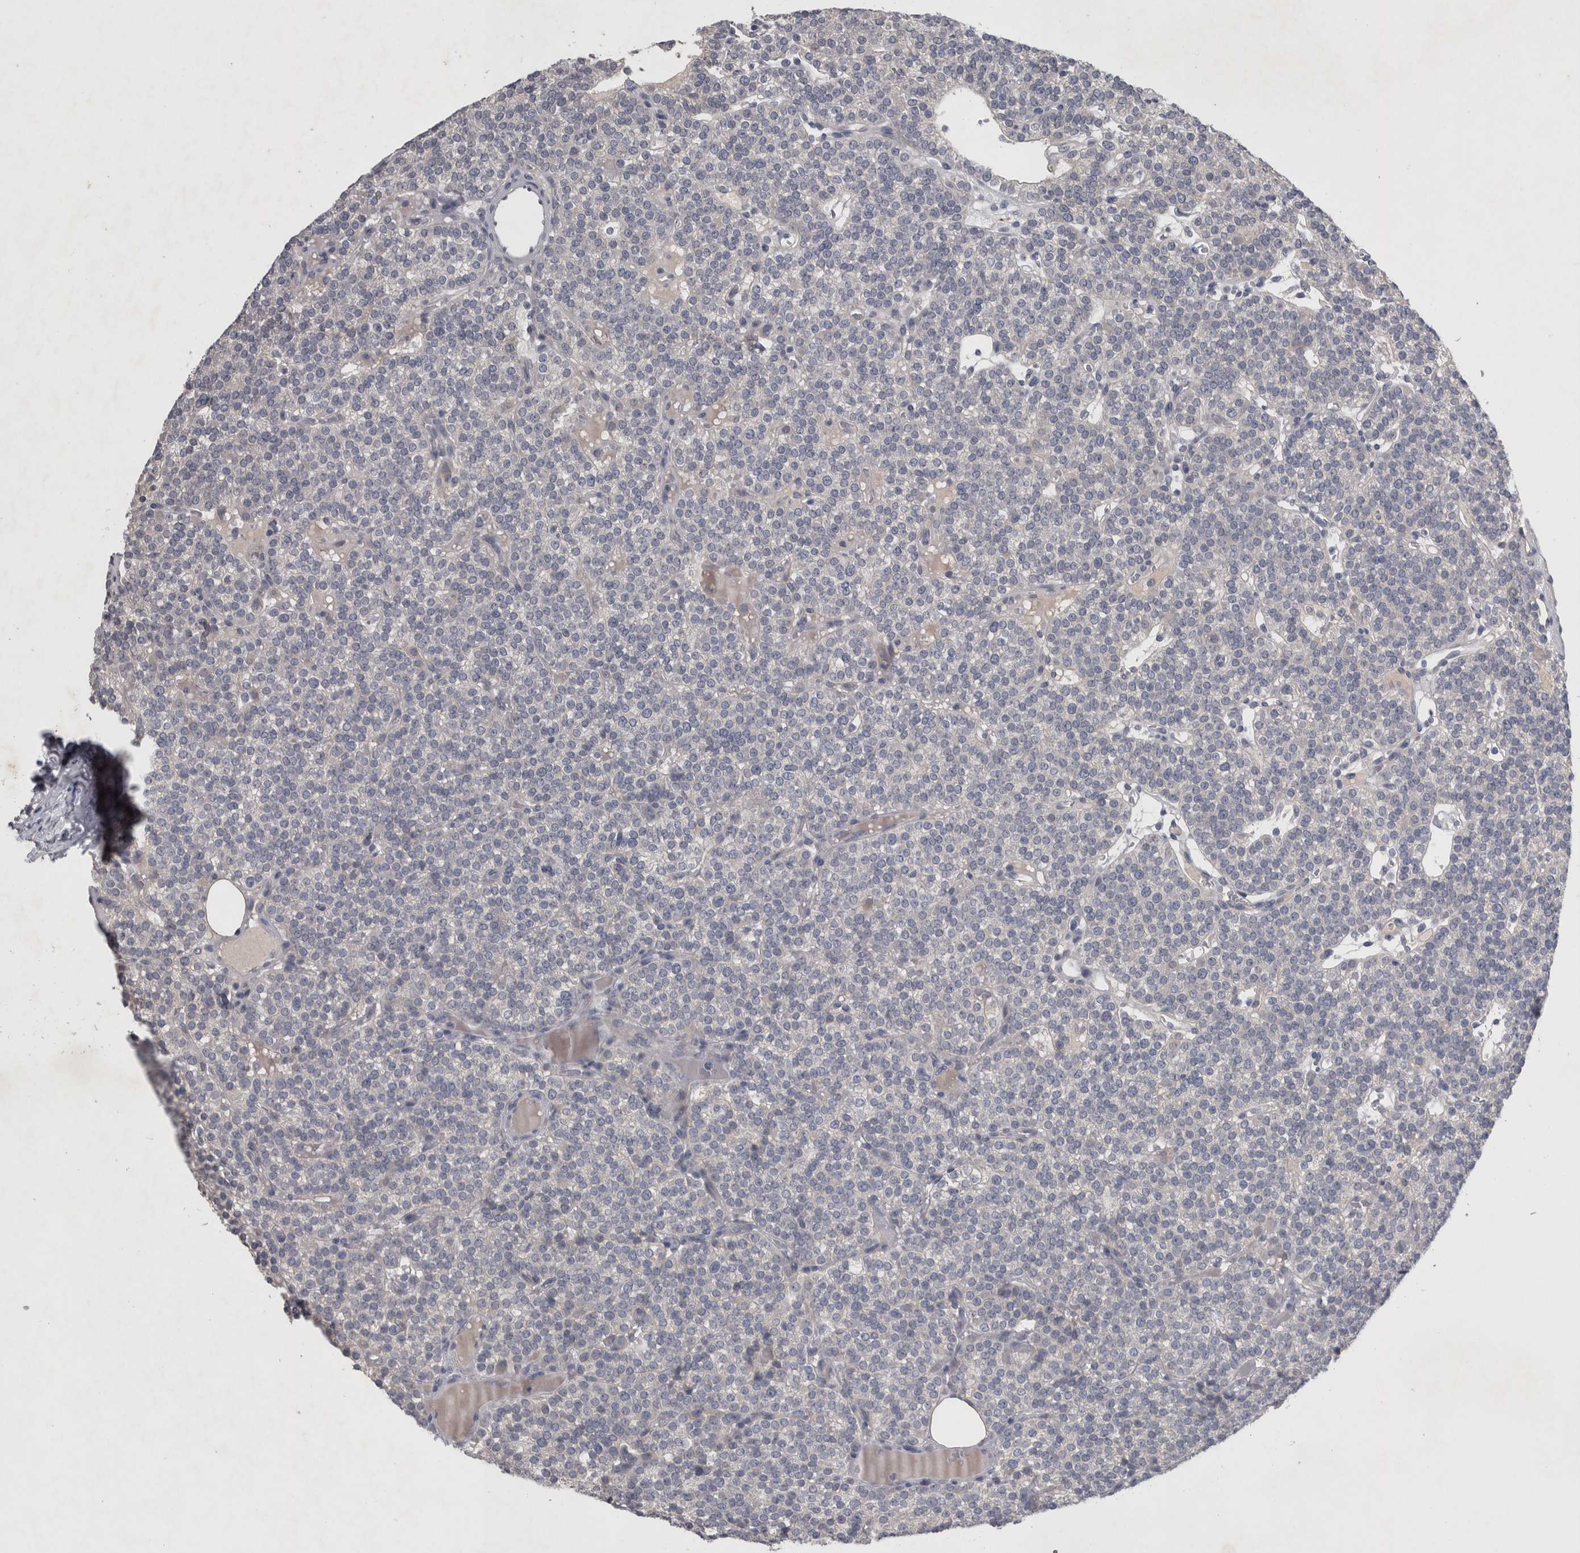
{"staining": {"intensity": "negative", "quantity": "none", "location": "none"}, "tissue": "parathyroid gland", "cell_type": "Glandular cells", "image_type": "normal", "snomed": [{"axis": "morphology", "description": "Normal tissue, NOS"}, {"axis": "topography", "description": "Parathyroid gland"}], "caption": "IHC micrograph of benign human parathyroid gland stained for a protein (brown), which displays no positivity in glandular cells.", "gene": "SLC22A11", "patient": {"sex": "male", "age": 83}}